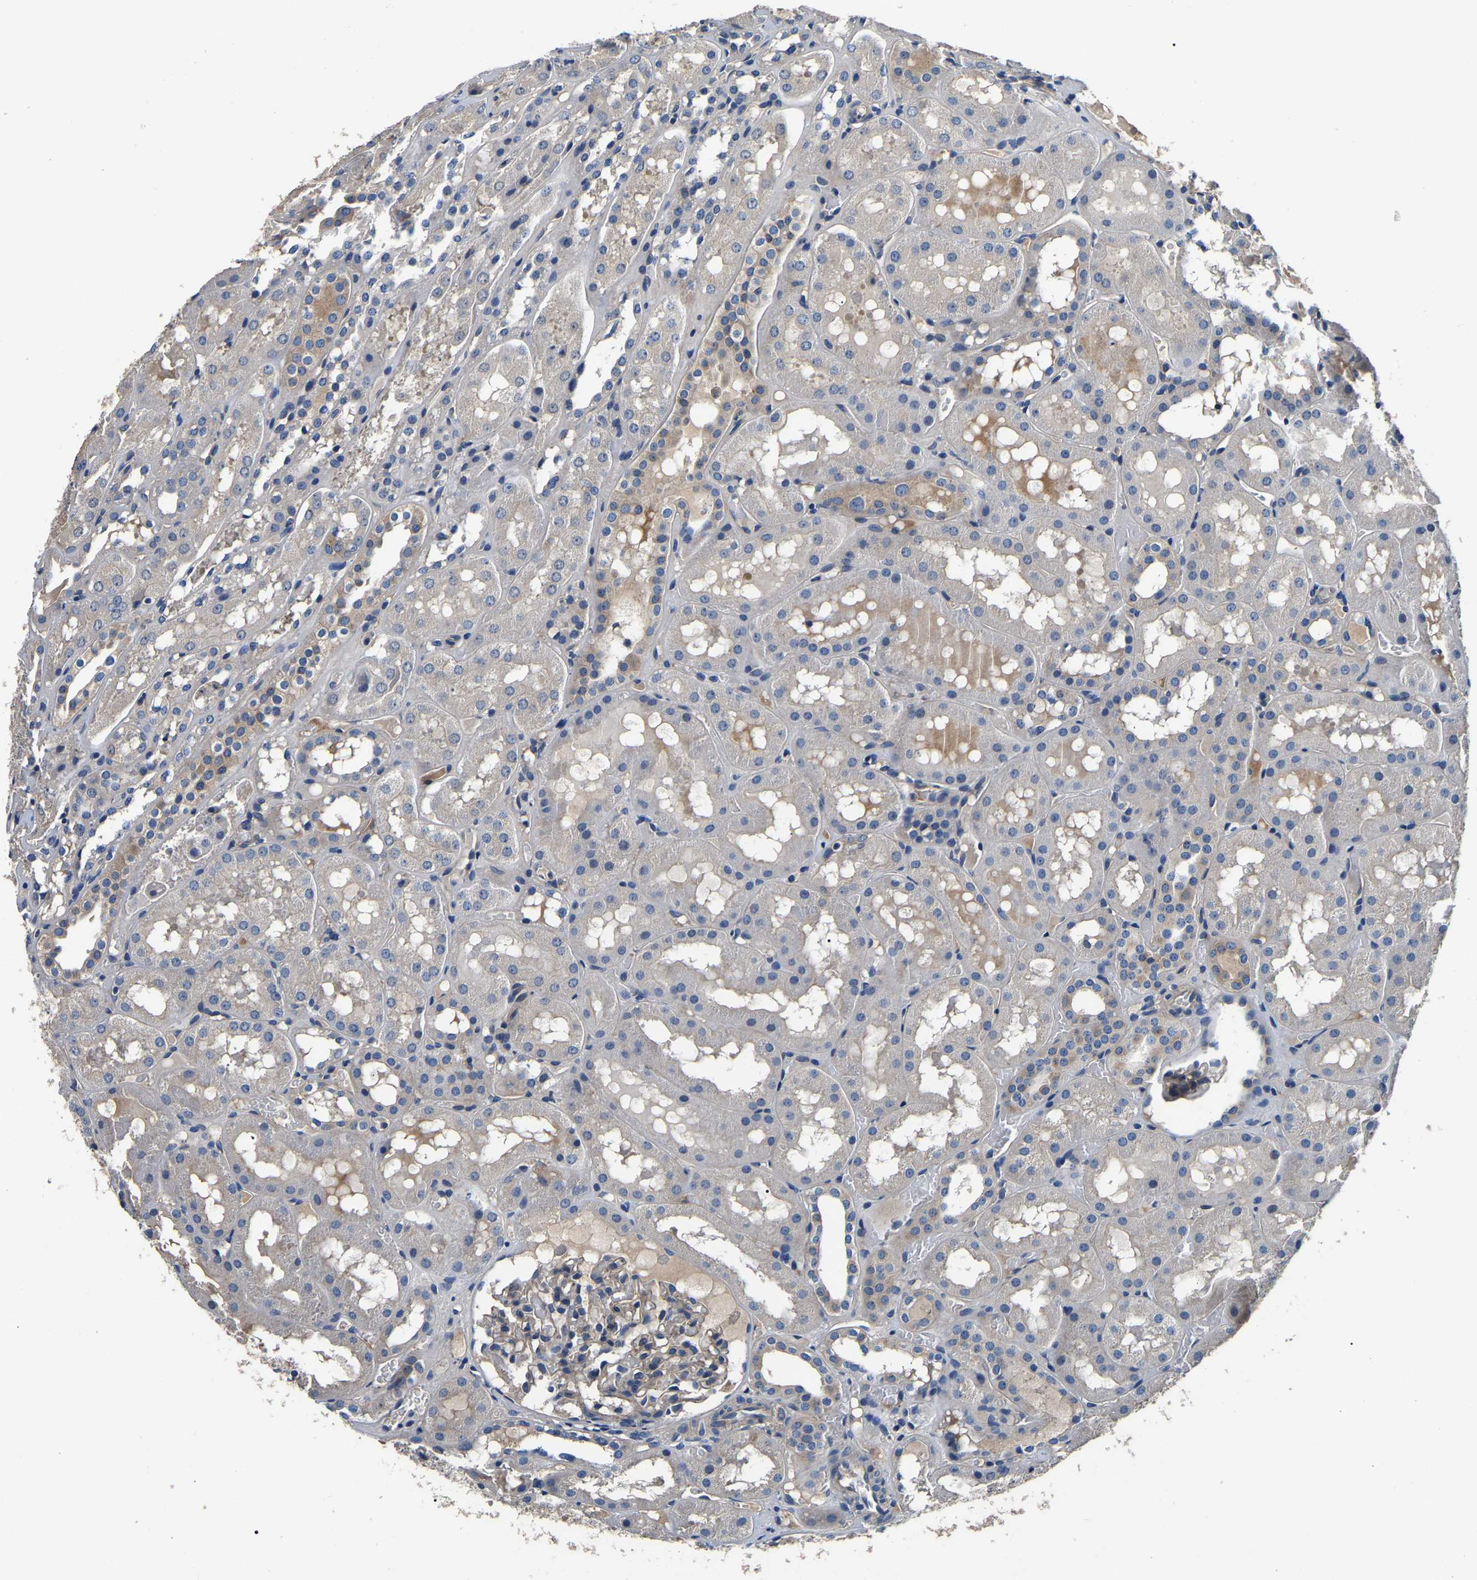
{"staining": {"intensity": "weak", "quantity": "<25%", "location": "cytoplasmic/membranous"}, "tissue": "kidney", "cell_type": "Cells in glomeruli", "image_type": "normal", "snomed": [{"axis": "morphology", "description": "Normal tissue, NOS"}, {"axis": "topography", "description": "Kidney"}, {"axis": "topography", "description": "Urinary bladder"}], "caption": "Cells in glomeruli show no significant protein expression in benign kidney. (DAB (3,3'-diaminobenzidine) immunohistochemistry (IHC) visualized using brightfield microscopy, high magnification).", "gene": "SH3GLB1", "patient": {"sex": "male", "age": 16}}